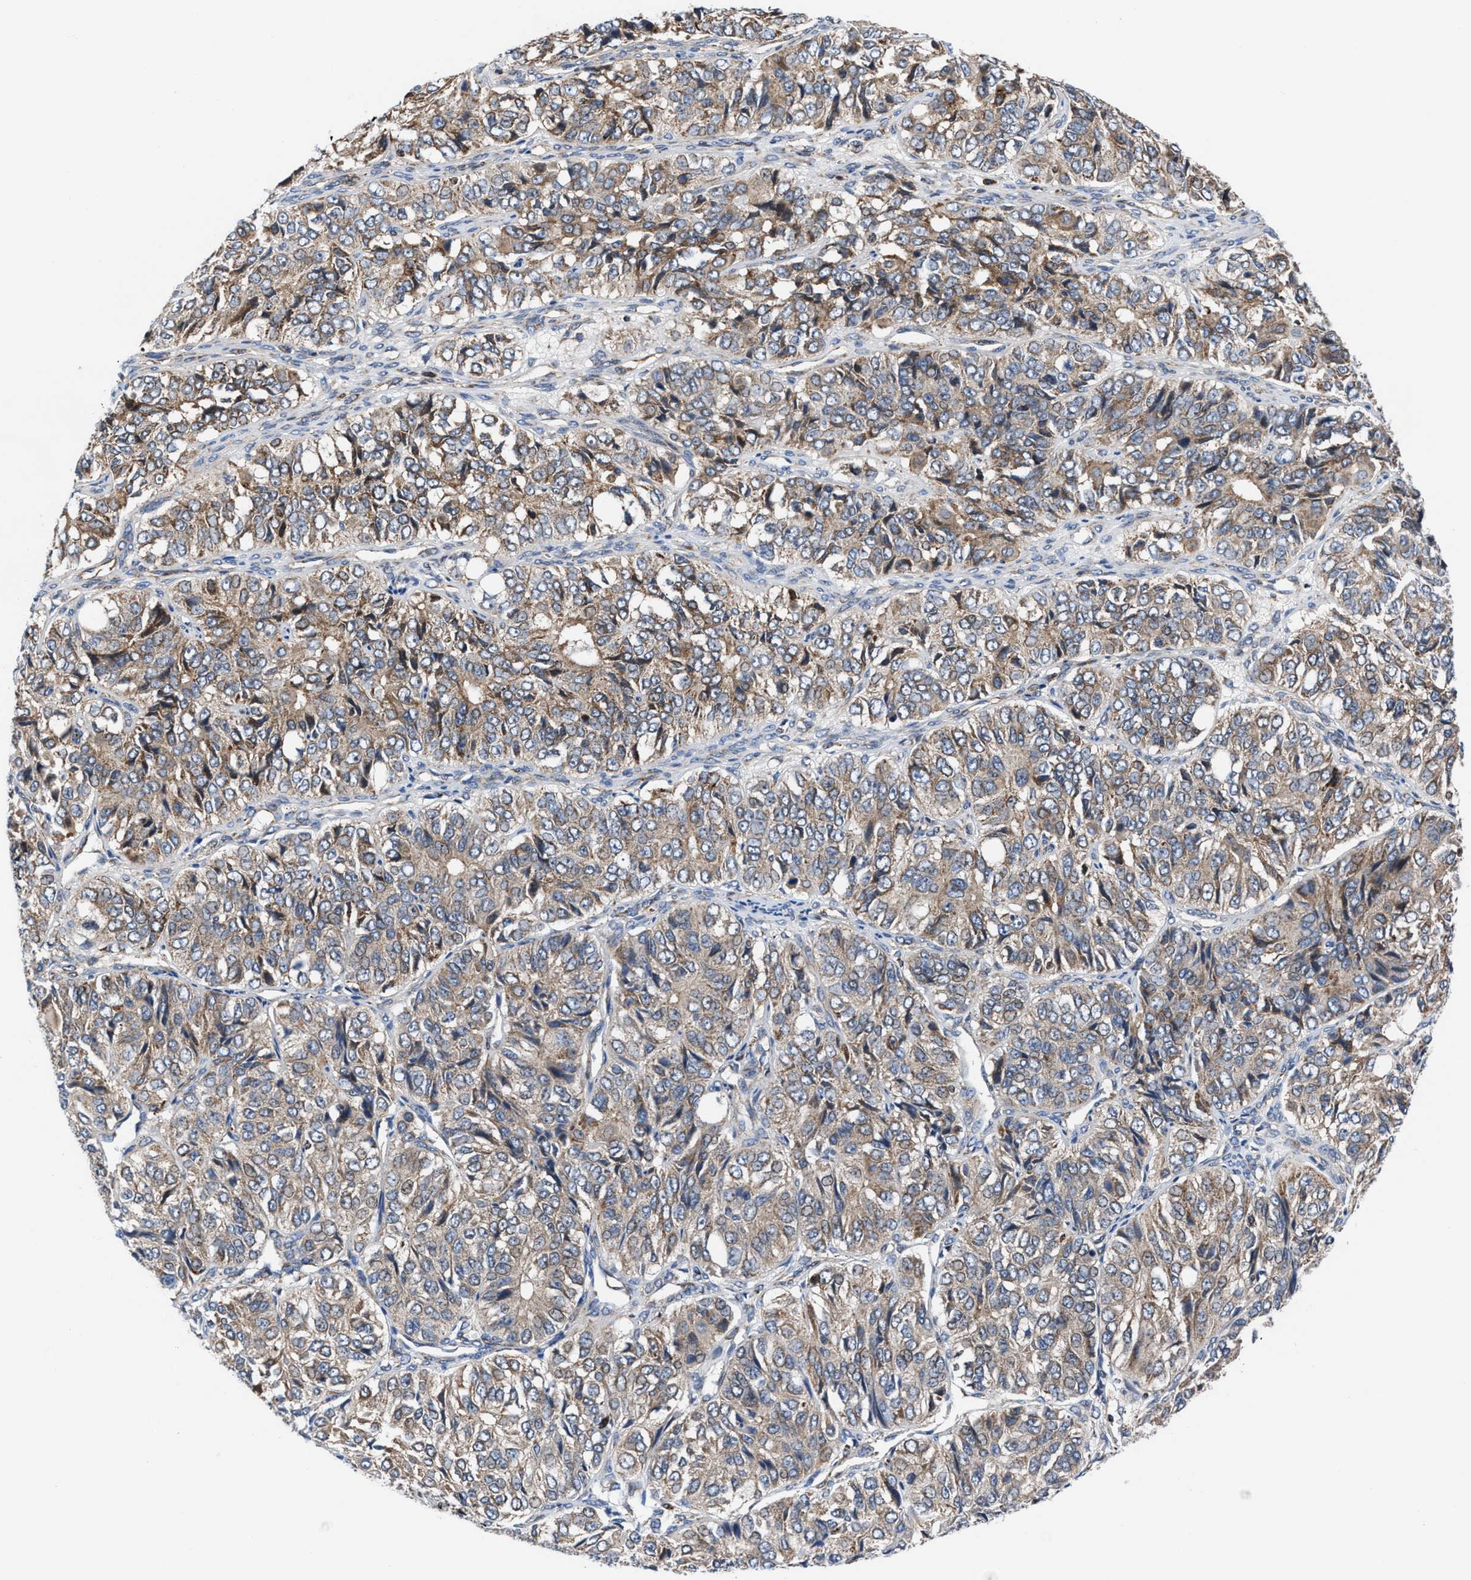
{"staining": {"intensity": "moderate", "quantity": ">75%", "location": "cytoplasmic/membranous"}, "tissue": "ovarian cancer", "cell_type": "Tumor cells", "image_type": "cancer", "snomed": [{"axis": "morphology", "description": "Carcinoma, endometroid"}, {"axis": "topography", "description": "Ovary"}], "caption": "About >75% of tumor cells in human ovarian cancer (endometroid carcinoma) reveal moderate cytoplasmic/membranous protein staining as visualized by brown immunohistochemical staining.", "gene": "PRR15L", "patient": {"sex": "female", "age": 51}}